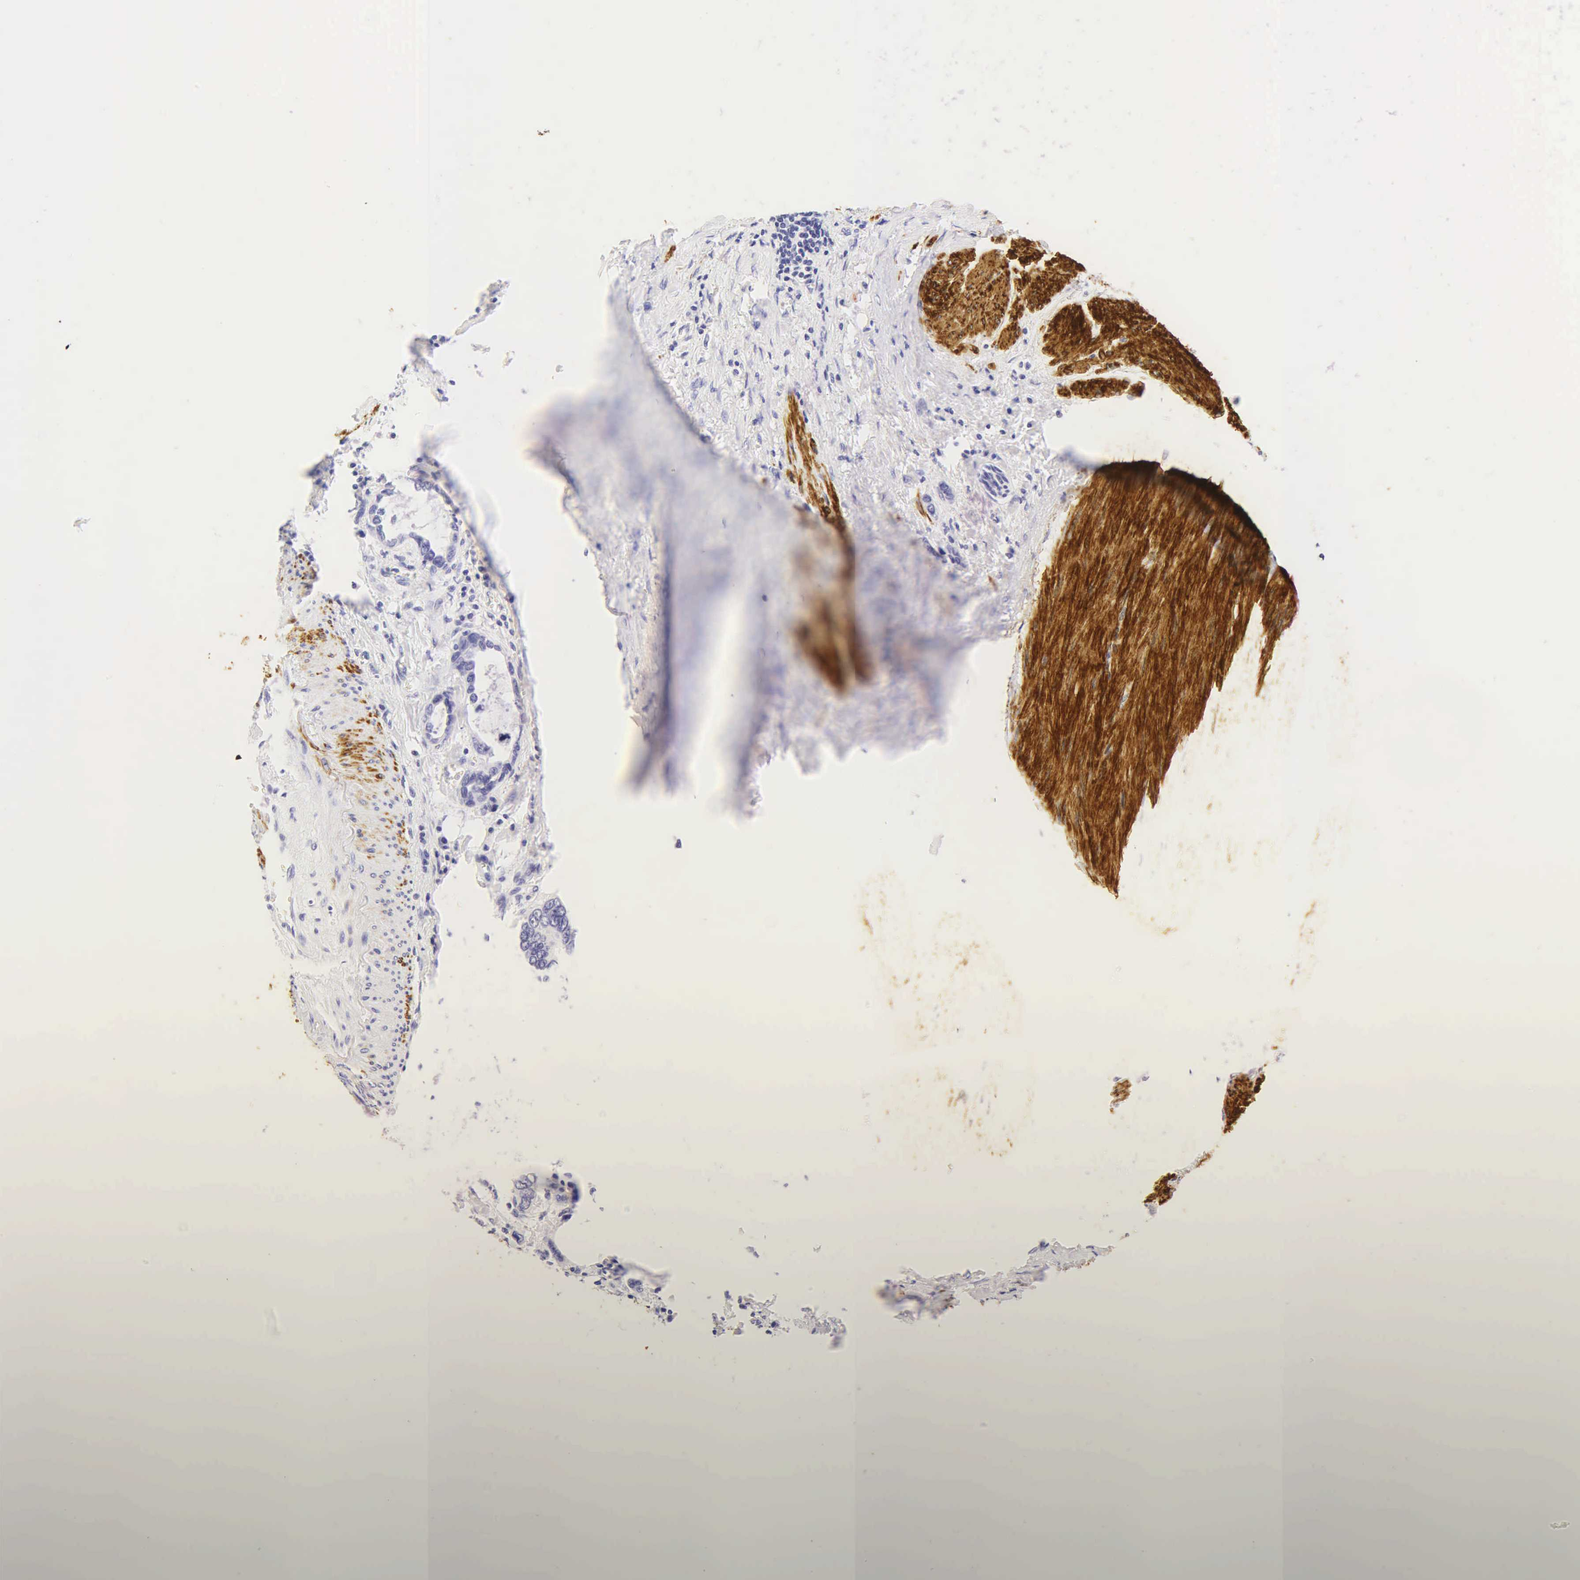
{"staining": {"intensity": "negative", "quantity": "none", "location": "none"}, "tissue": "stomach cancer", "cell_type": "Tumor cells", "image_type": "cancer", "snomed": [{"axis": "morphology", "description": "Adenocarcinoma, NOS"}, {"axis": "topography", "description": "Stomach"}], "caption": "The histopathology image shows no significant staining in tumor cells of stomach cancer (adenocarcinoma). The staining was performed using DAB to visualize the protein expression in brown, while the nuclei were stained in blue with hematoxylin (Magnification: 20x).", "gene": "DES", "patient": {"sex": "male", "age": 78}}